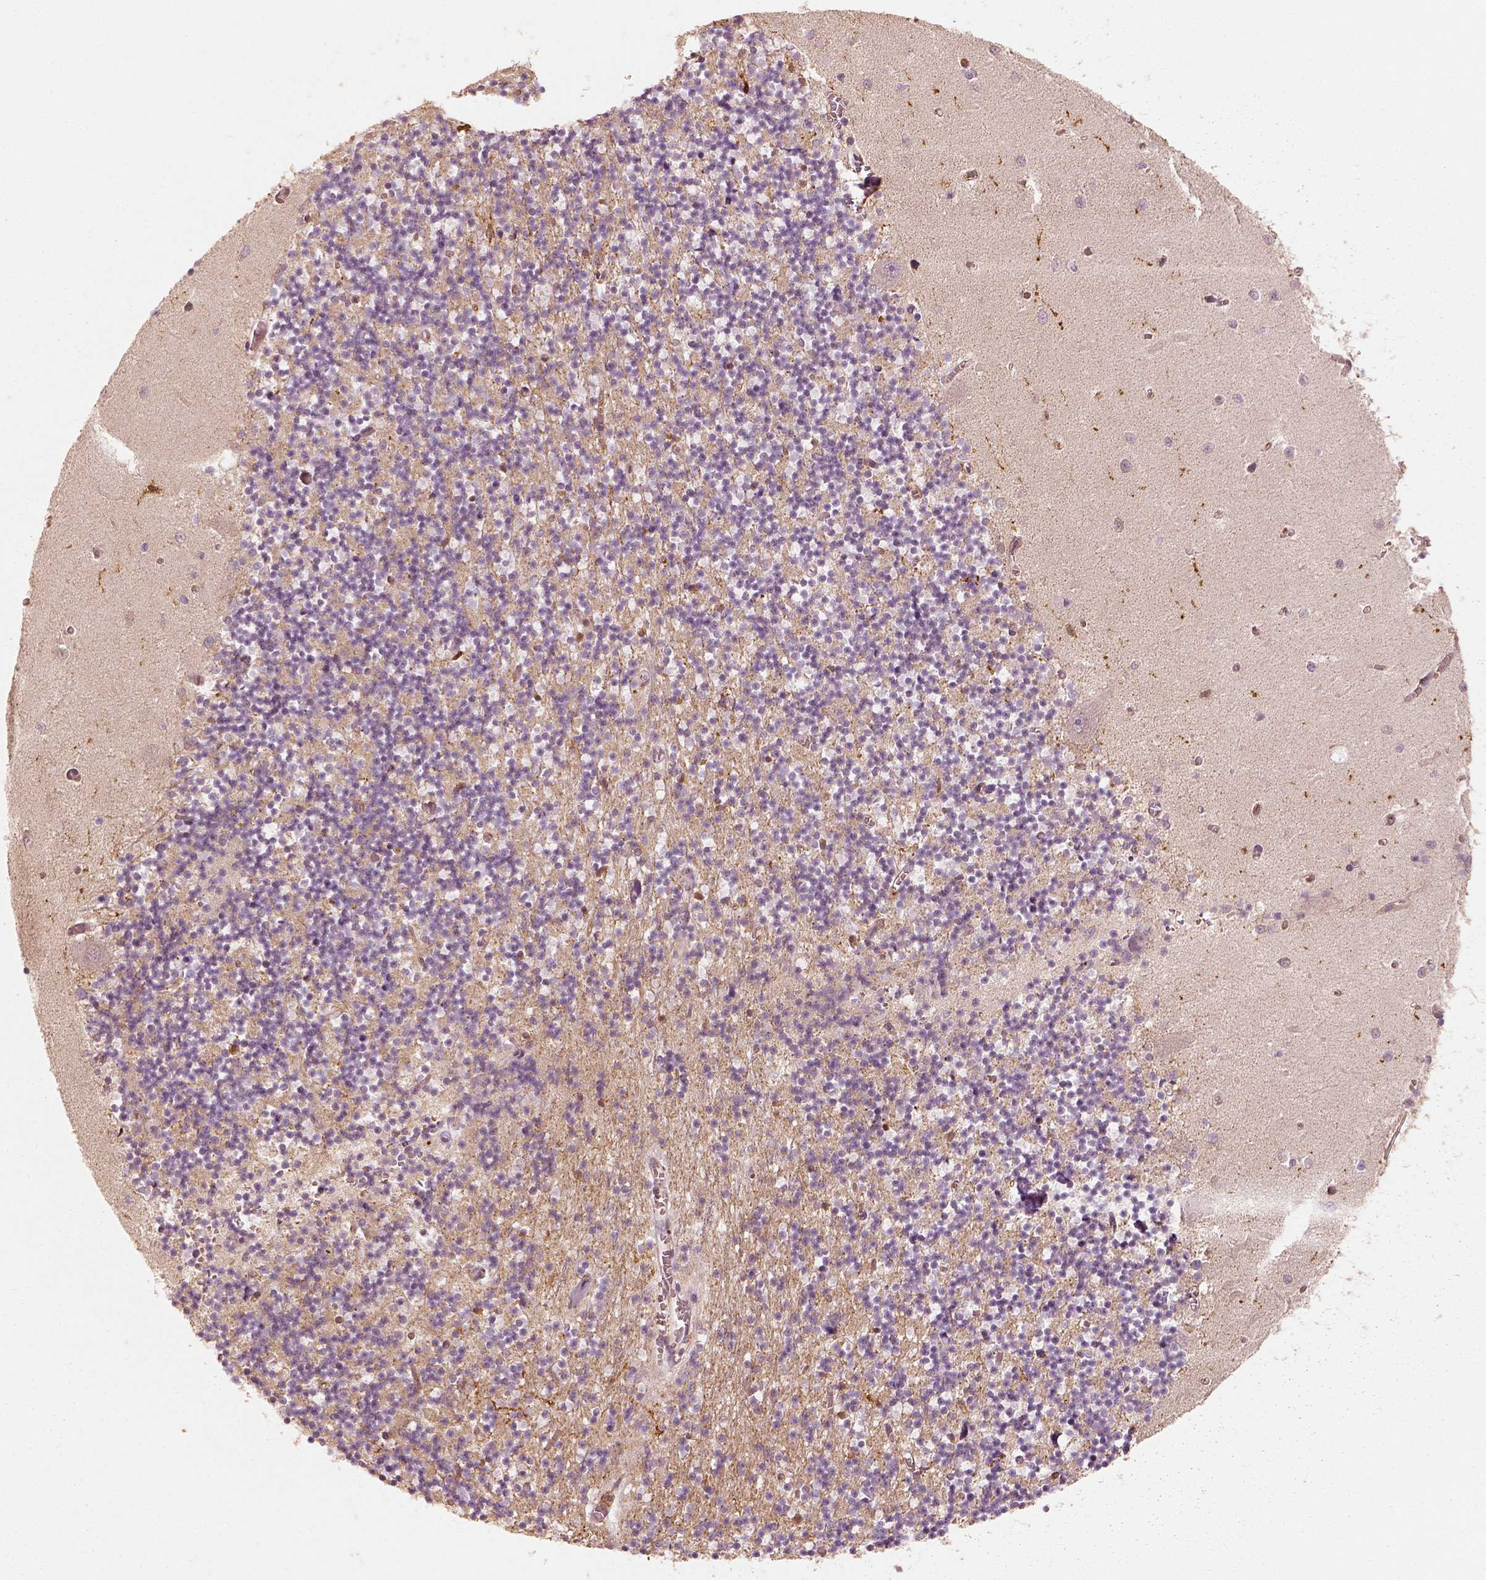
{"staining": {"intensity": "weak", "quantity": ">75%", "location": "cytoplasmic/membranous"}, "tissue": "cerebellum", "cell_type": "Cells in granular layer", "image_type": "normal", "snomed": [{"axis": "morphology", "description": "Normal tissue, NOS"}, {"axis": "topography", "description": "Cerebellum"}], "caption": "High-magnification brightfield microscopy of benign cerebellum stained with DAB (3,3'-diaminobenzidine) (brown) and counterstained with hematoxylin (blue). cells in granular layer exhibit weak cytoplasmic/membranous staining is seen in approximately>75% of cells.", "gene": "FSCN1", "patient": {"sex": "female", "age": 64}}